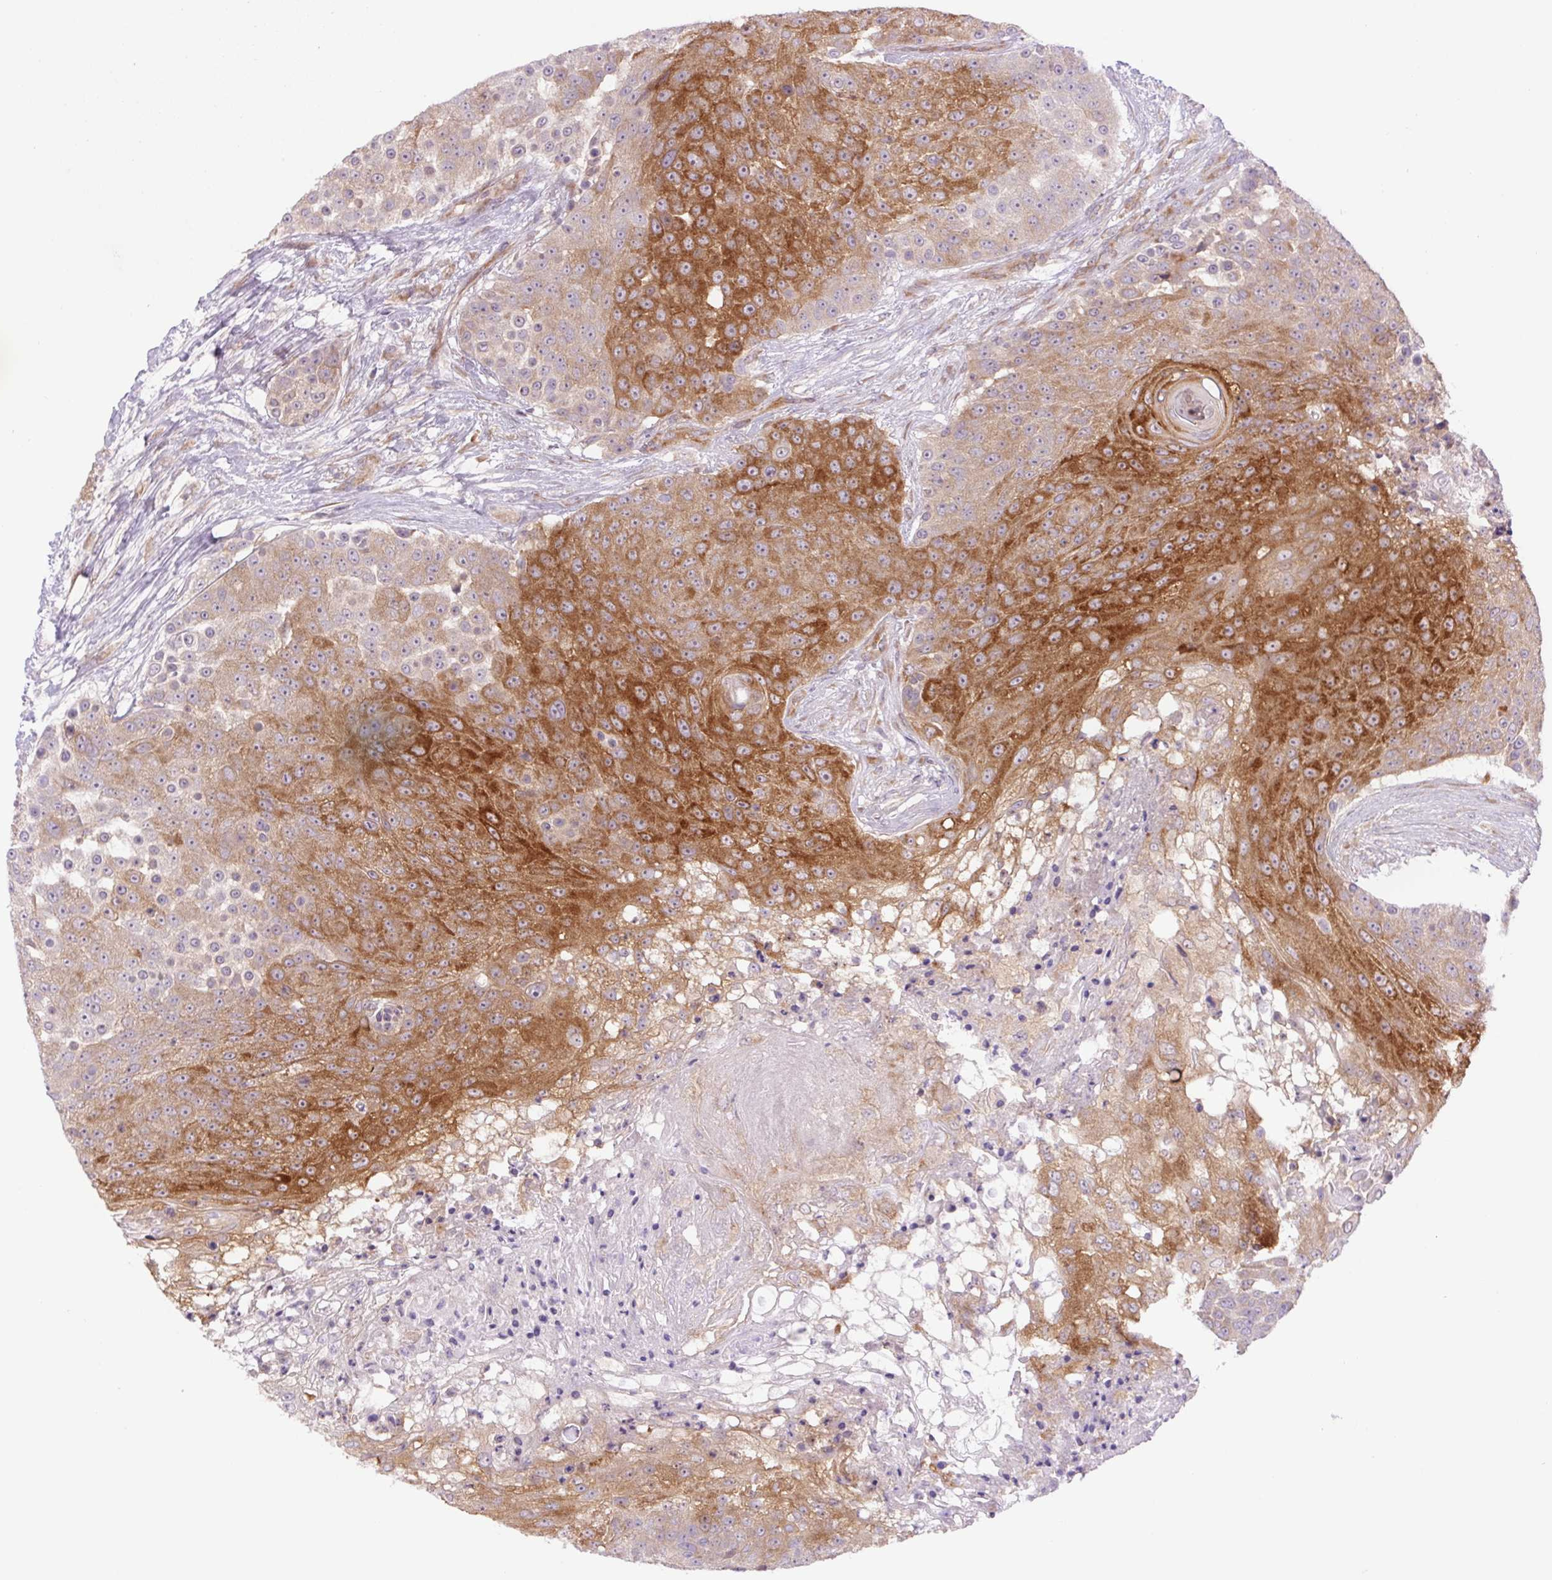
{"staining": {"intensity": "moderate", "quantity": "25%-75%", "location": "cytoplasmic/membranous"}, "tissue": "urothelial cancer", "cell_type": "Tumor cells", "image_type": "cancer", "snomed": [{"axis": "morphology", "description": "Urothelial carcinoma, High grade"}, {"axis": "topography", "description": "Urinary bladder"}], "caption": "Protein expression analysis of high-grade urothelial carcinoma exhibits moderate cytoplasmic/membranous expression in about 25%-75% of tumor cells. (IHC, brightfield microscopy, high magnification).", "gene": "MINK1", "patient": {"sex": "female", "age": 63}}